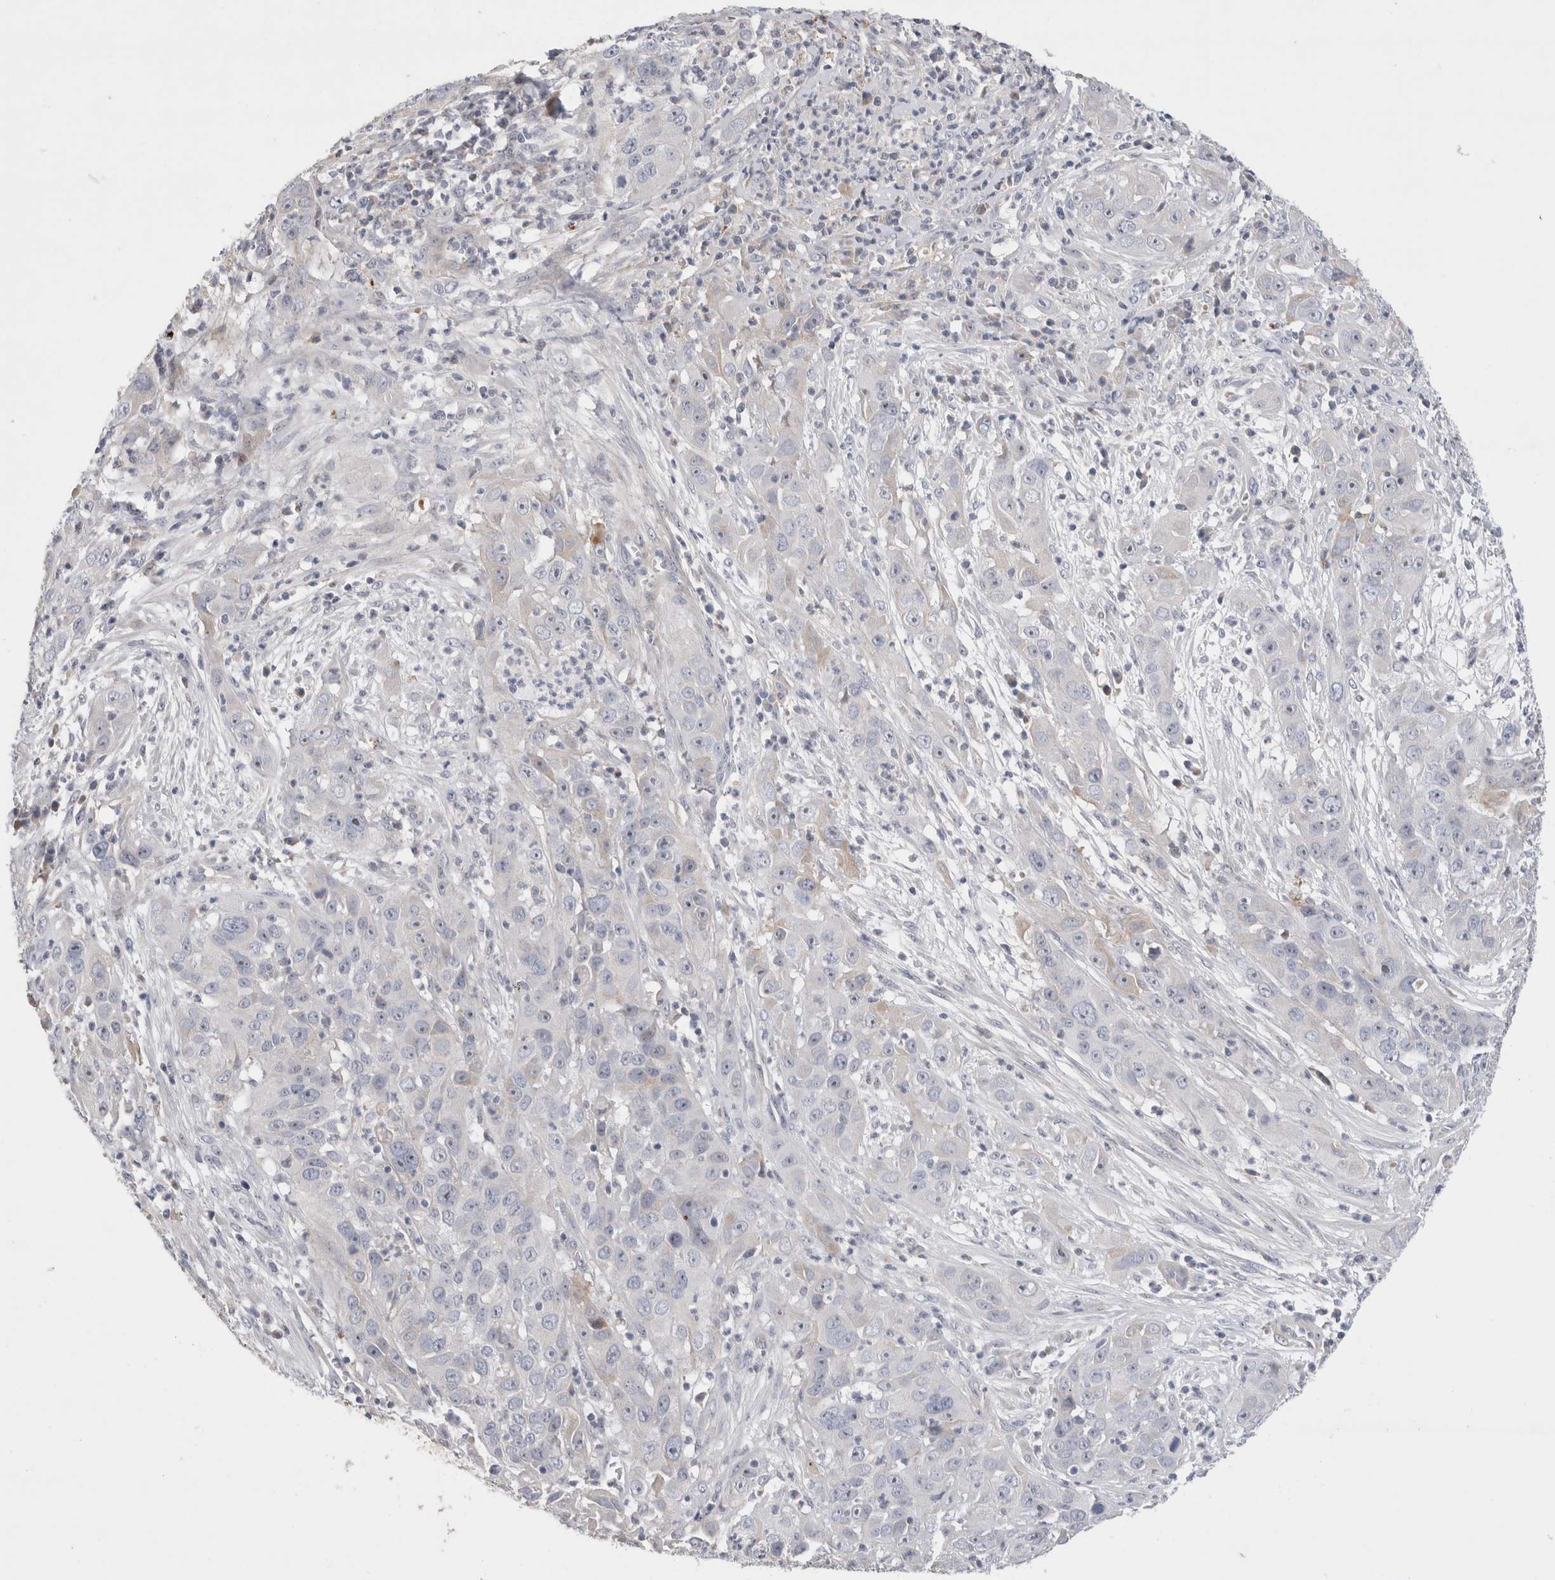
{"staining": {"intensity": "negative", "quantity": "none", "location": "none"}, "tissue": "cervical cancer", "cell_type": "Tumor cells", "image_type": "cancer", "snomed": [{"axis": "morphology", "description": "Squamous cell carcinoma, NOS"}, {"axis": "topography", "description": "Cervix"}], "caption": "An immunohistochemistry (IHC) histopathology image of squamous cell carcinoma (cervical) is shown. There is no staining in tumor cells of squamous cell carcinoma (cervical).", "gene": "ECHDC2", "patient": {"sex": "female", "age": 32}}